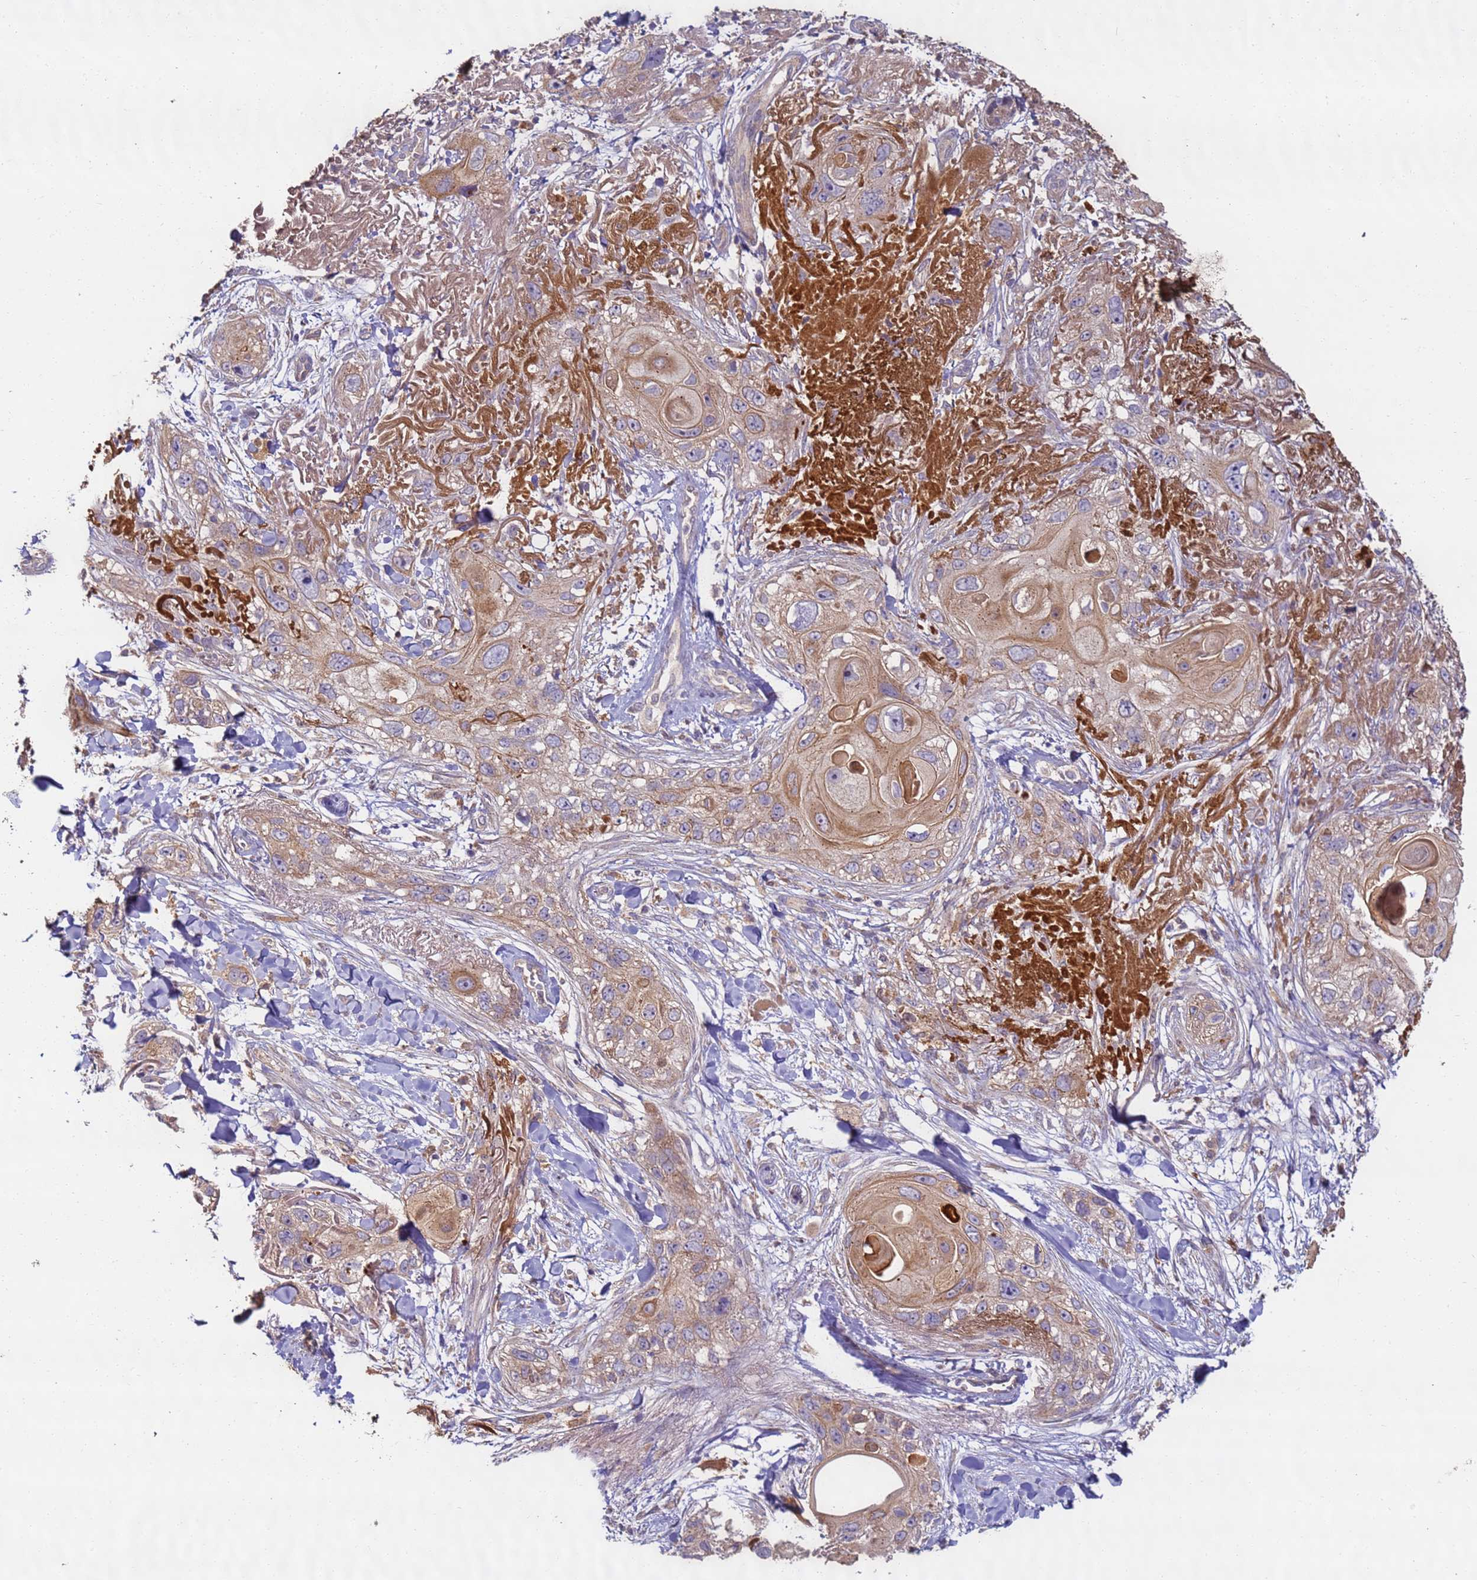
{"staining": {"intensity": "moderate", "quantity": ">75%", "location": "cytoplasmic/membranous"}, "tissue": "skin cancer", "cell_type": "Tumor cells", "image_type": "cancer", "snomed": [{"axis": "morphology", "description": "Normal tissue, NOS"}, {"axis": "morphology", "description": "Squamous cell carcinoma, NOS"}, {"axis": "topography", "description": "Skin"}], "caption": "A medium amount of moderate cytoplasmic/membranous staining is present in about >75% of tumor cells in skin squamous cell carcinoma tissue.", "gene": "TIGAR", "patient": {"sex": "male", "age": 72}}